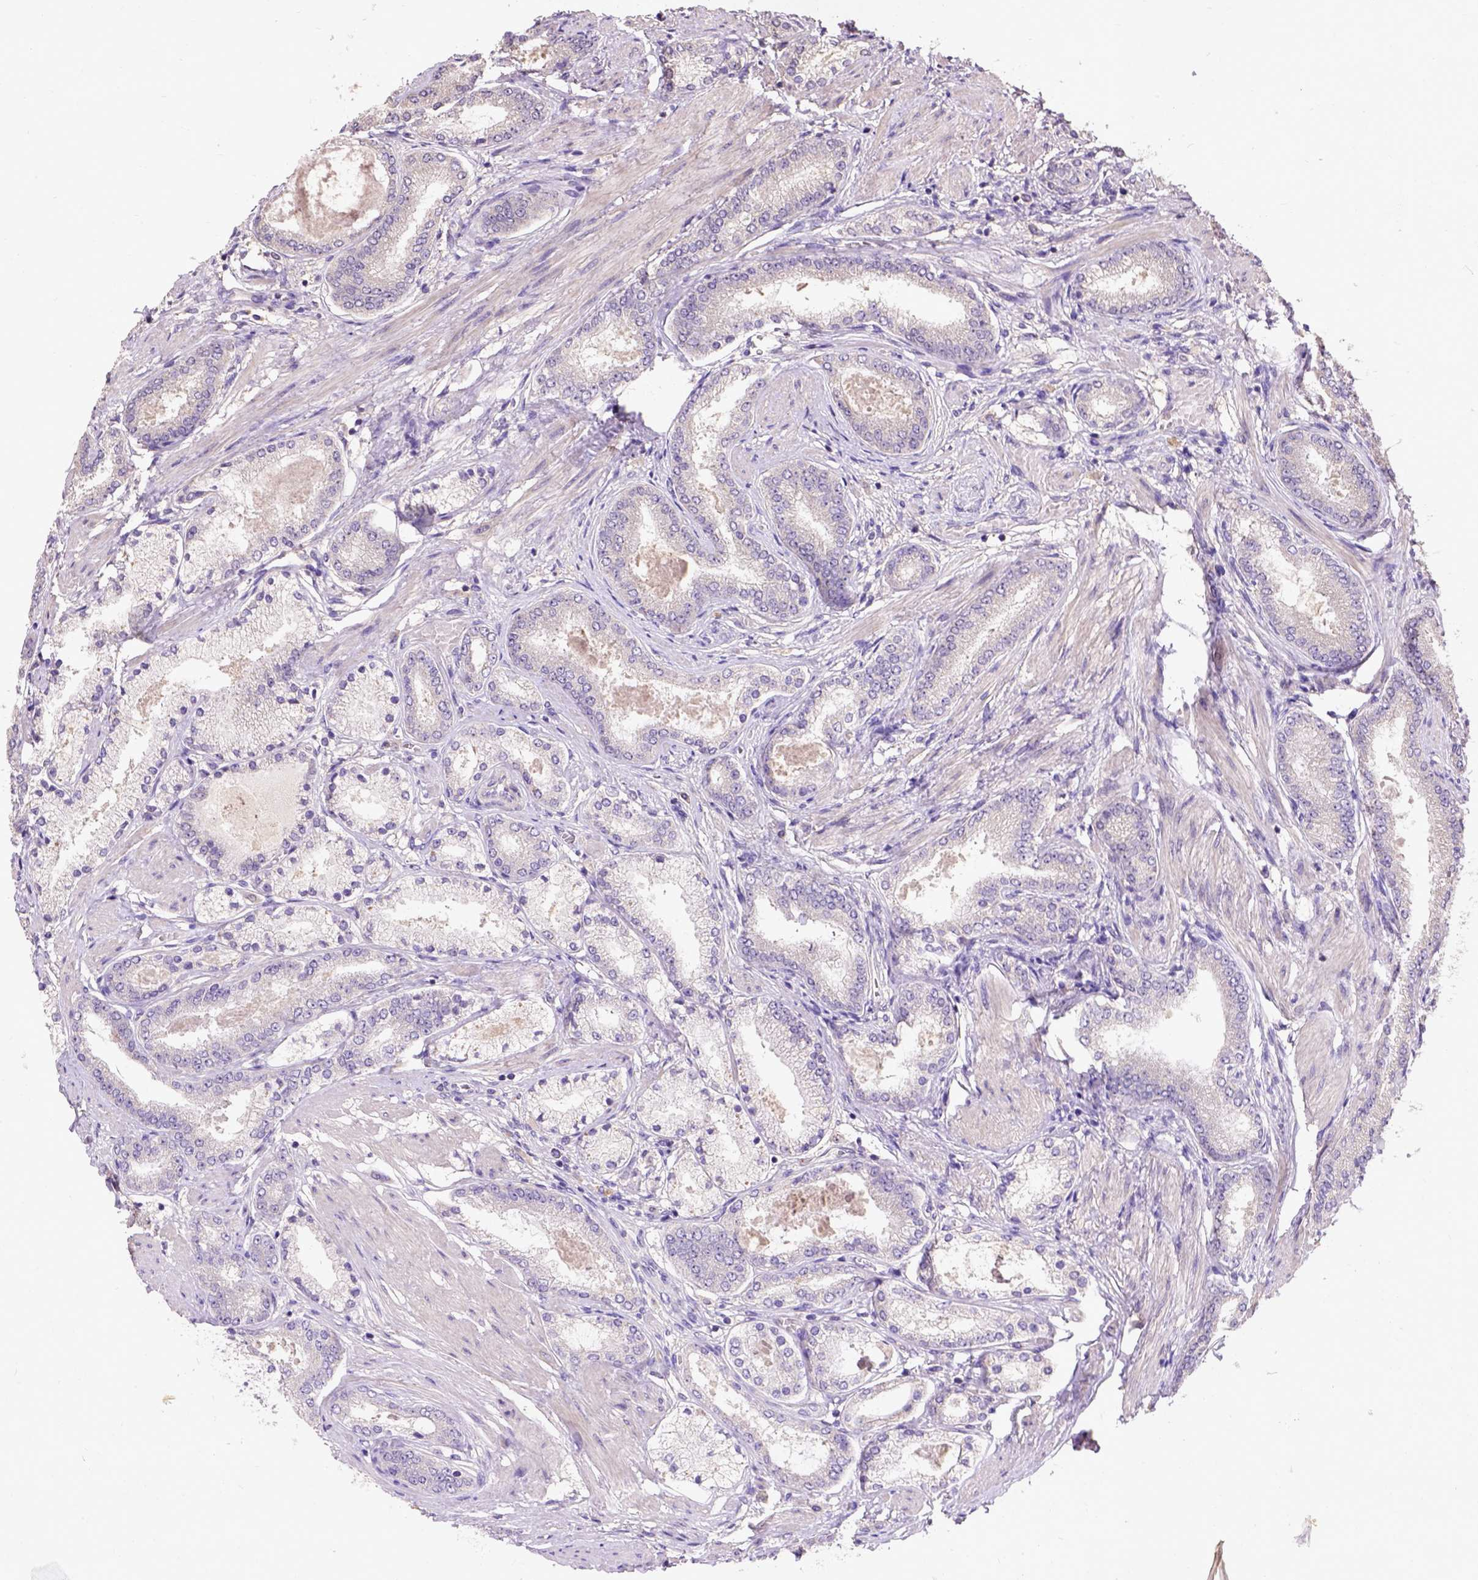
{"staining": {"intensity": "weak", "quantity": "25%-75%", "location": "cytoplasmic/membranous"}, "tissue": "prostate cancer", "cell_type": "Tumor cells", "image_type": "cancer", "snomed": [{"axis": "morphology", "description": "Adenocarcinoma, High grade"}, {"axis": "topography", "description": "Prostate"}], "caption": "High-power microscopy captured an immunohistochemistry (IHC) photomicrograph of high-grade adenocarcinoma (prostate), revealing weak cytoplasmic/membranous expression in about 25%-75% of tumor cells.", "gene": "KBTBD8", "patient": {"sex": "male", "age": 63}}